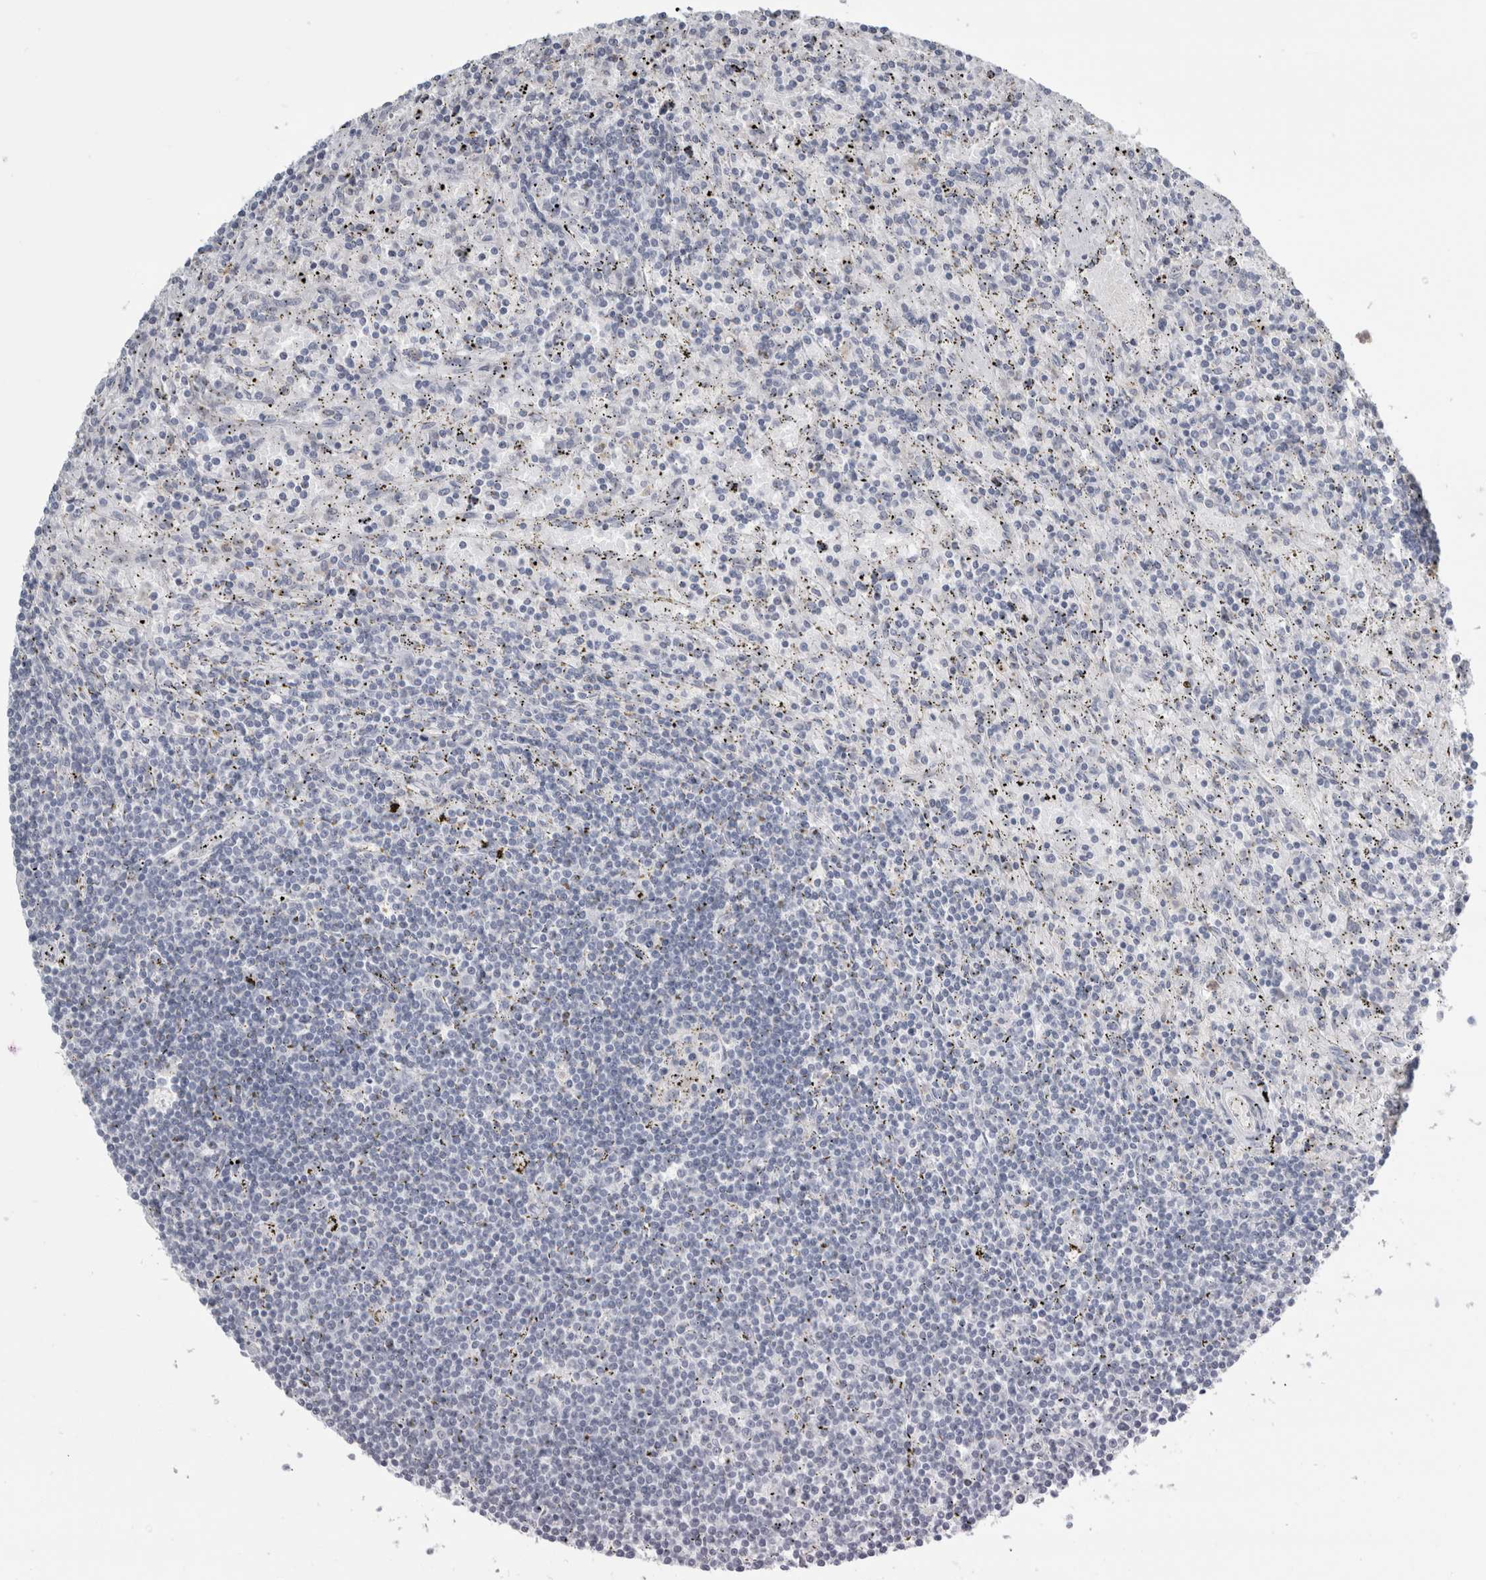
{"staining": {"intensity": "negative", "quantity": "none", "location": "none"}, "tissue": "lymphoma", "cell_type": "Tumor cells", "image_type": "cancer", "snomed": [{"axis": "morphology", "description": "Malignant lymphoma, non-Hodgkin's type, Low grade"}, {"axis": "topography", "description": "Spleen"}], "caption": "The IHC image has no significant staining in tumor cells of malignant lymphoma, non-Hodgkin's type (low-grade) tissue. (DAB (3,3'-diaminobenzidine) immunohistochemistry (IHC) with hematoxylin counter stain).", "gene": "PLIN1", "patient": {"sex": "male", "age": 76}}